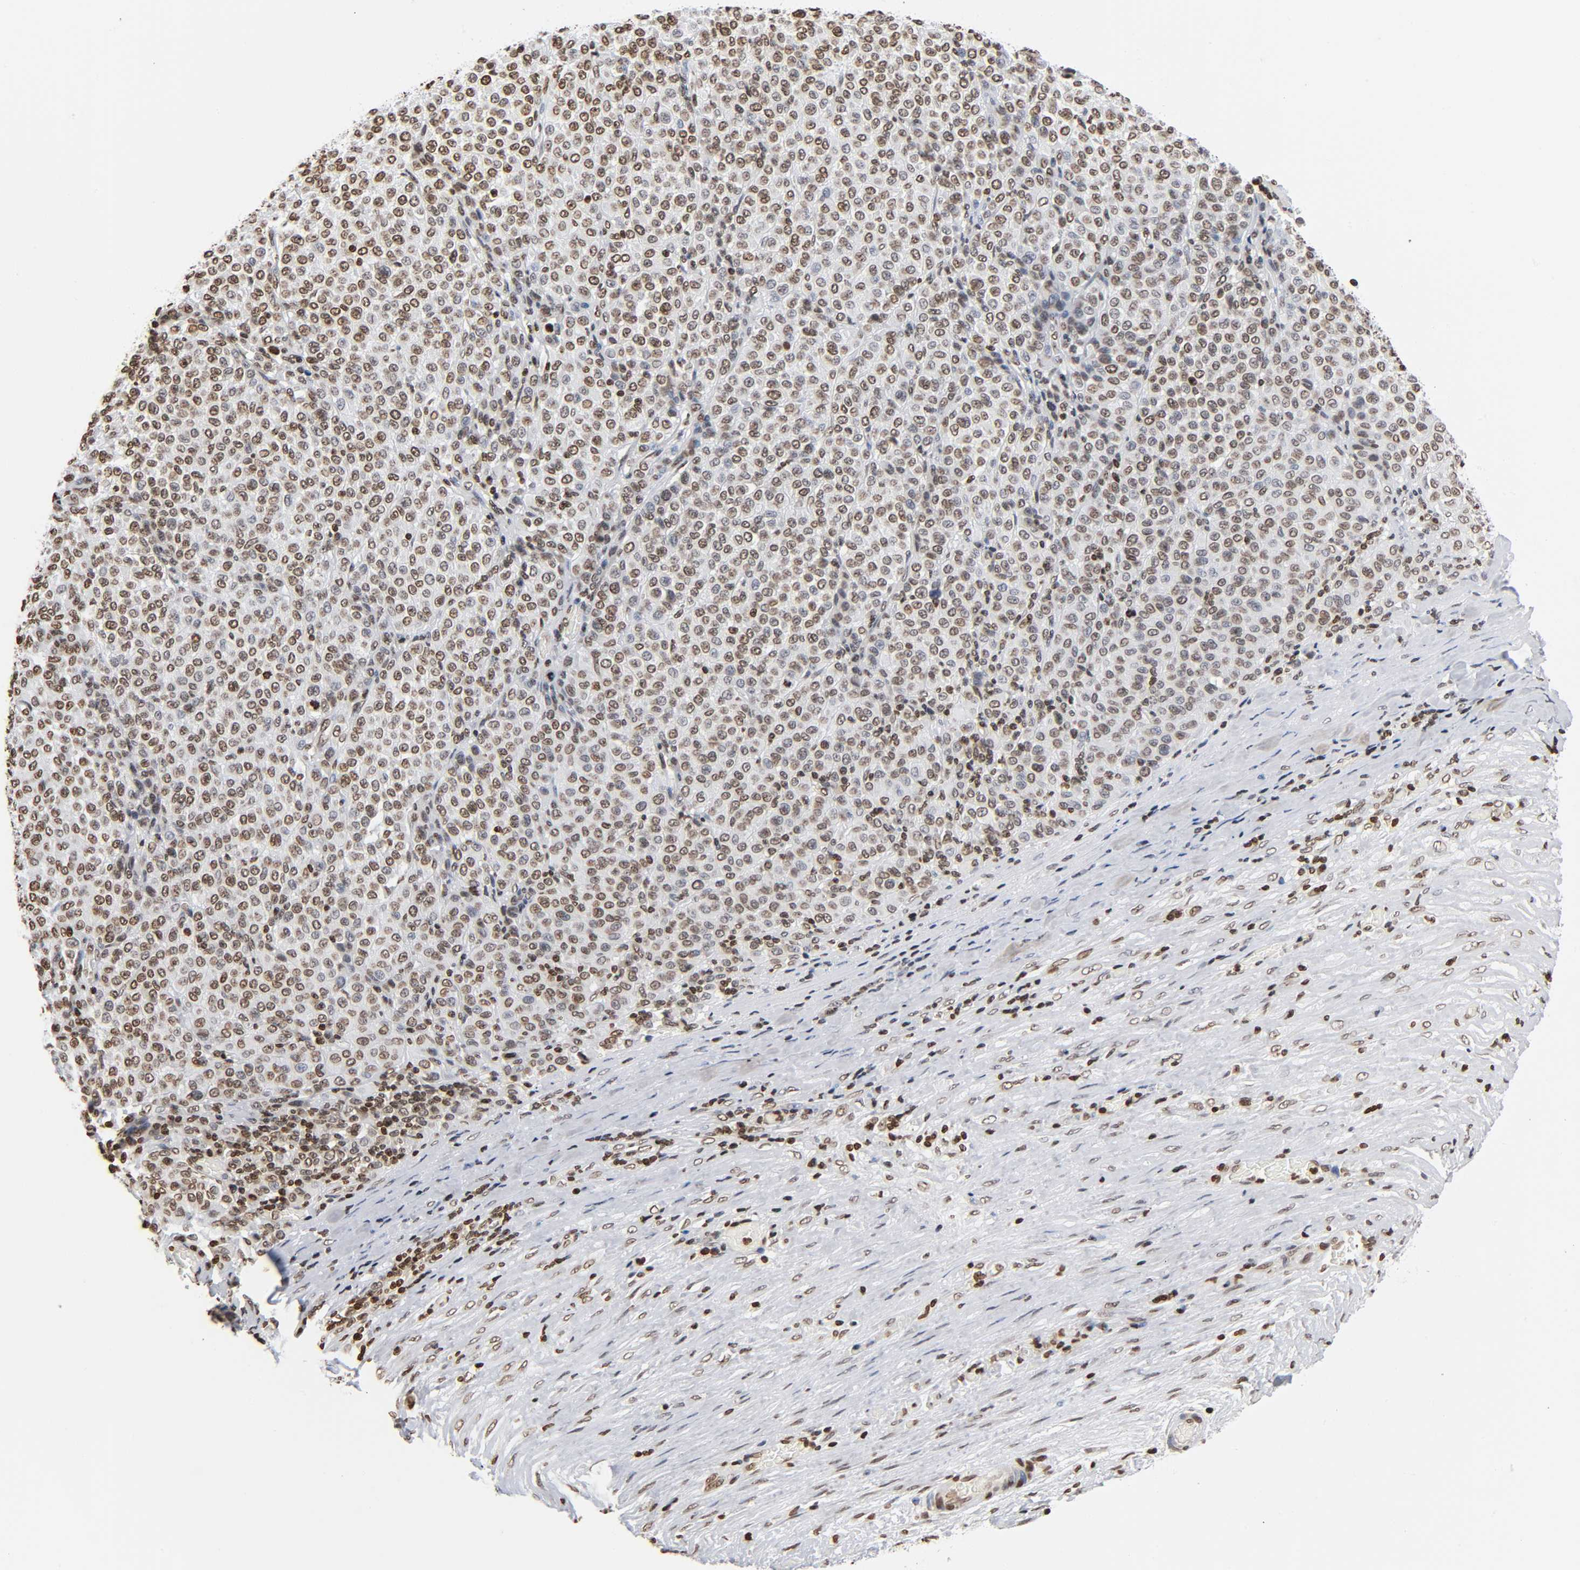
{"staining": {"intensity": "moderate", "quantity": ">75%", "location": "nuclear"}, "tissue": "melanoma", "cell_type": "Tumor cells", "image_type": "cancer", "snomed": [{"axis": "morphology", "description": "Malignant melanoma, Metastatic site"}, {"axis": "topography", "description": "Pancreas"}], "caption": "Immunohistochemistry (IHC) staining of melanoma, which reveals medium levels of moderate nuclear staining in about >75% of tumor cells indicating moderate nuclear protein positivity. The staining was performed using DAB (brown) for protein detection and nuclei were counterstained in hematoxylin (blue).", "gene": "HOXA6", "patient": {"sex": "female", "age": 30}}